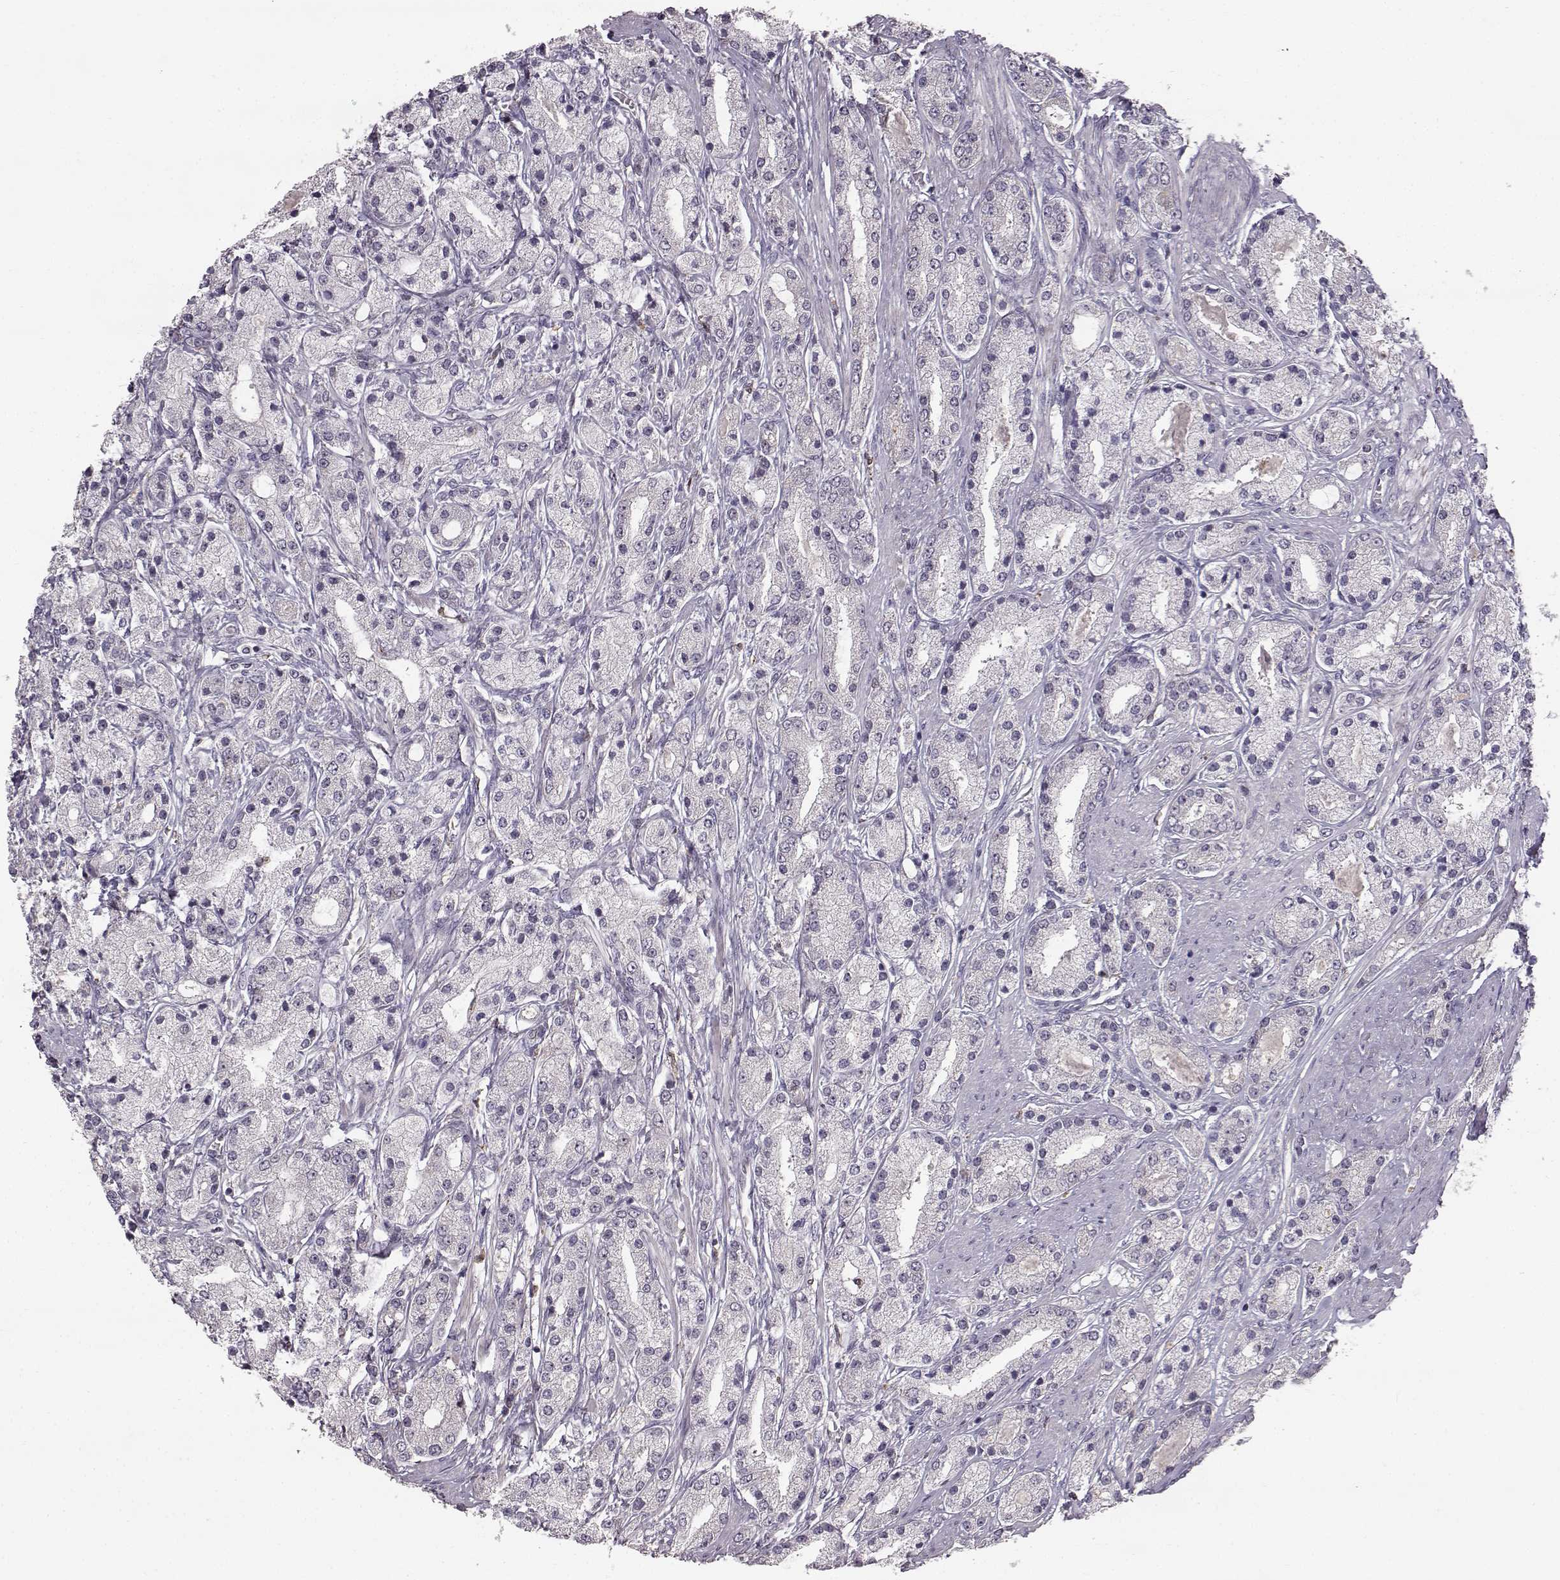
{"staining": {"intensity": "negative", "quantity": "none", "location": "none"}, "tissue": "prostate cancer", "cell_type": "Tumor cells", "image_type": "cancer", "snomed": [{"axis": "morphology", "description": "Adenocarcinoma, High grade"}, {"axis": "topography", "description": "Prostate"}], "caption": "A histopathology image of prostate adenocarcinoma (high-grade) stained for a protein displays no brown staining in tumor cells.", "gene": "SPAG17", "patient": {"sex": "male", "age": 67}}